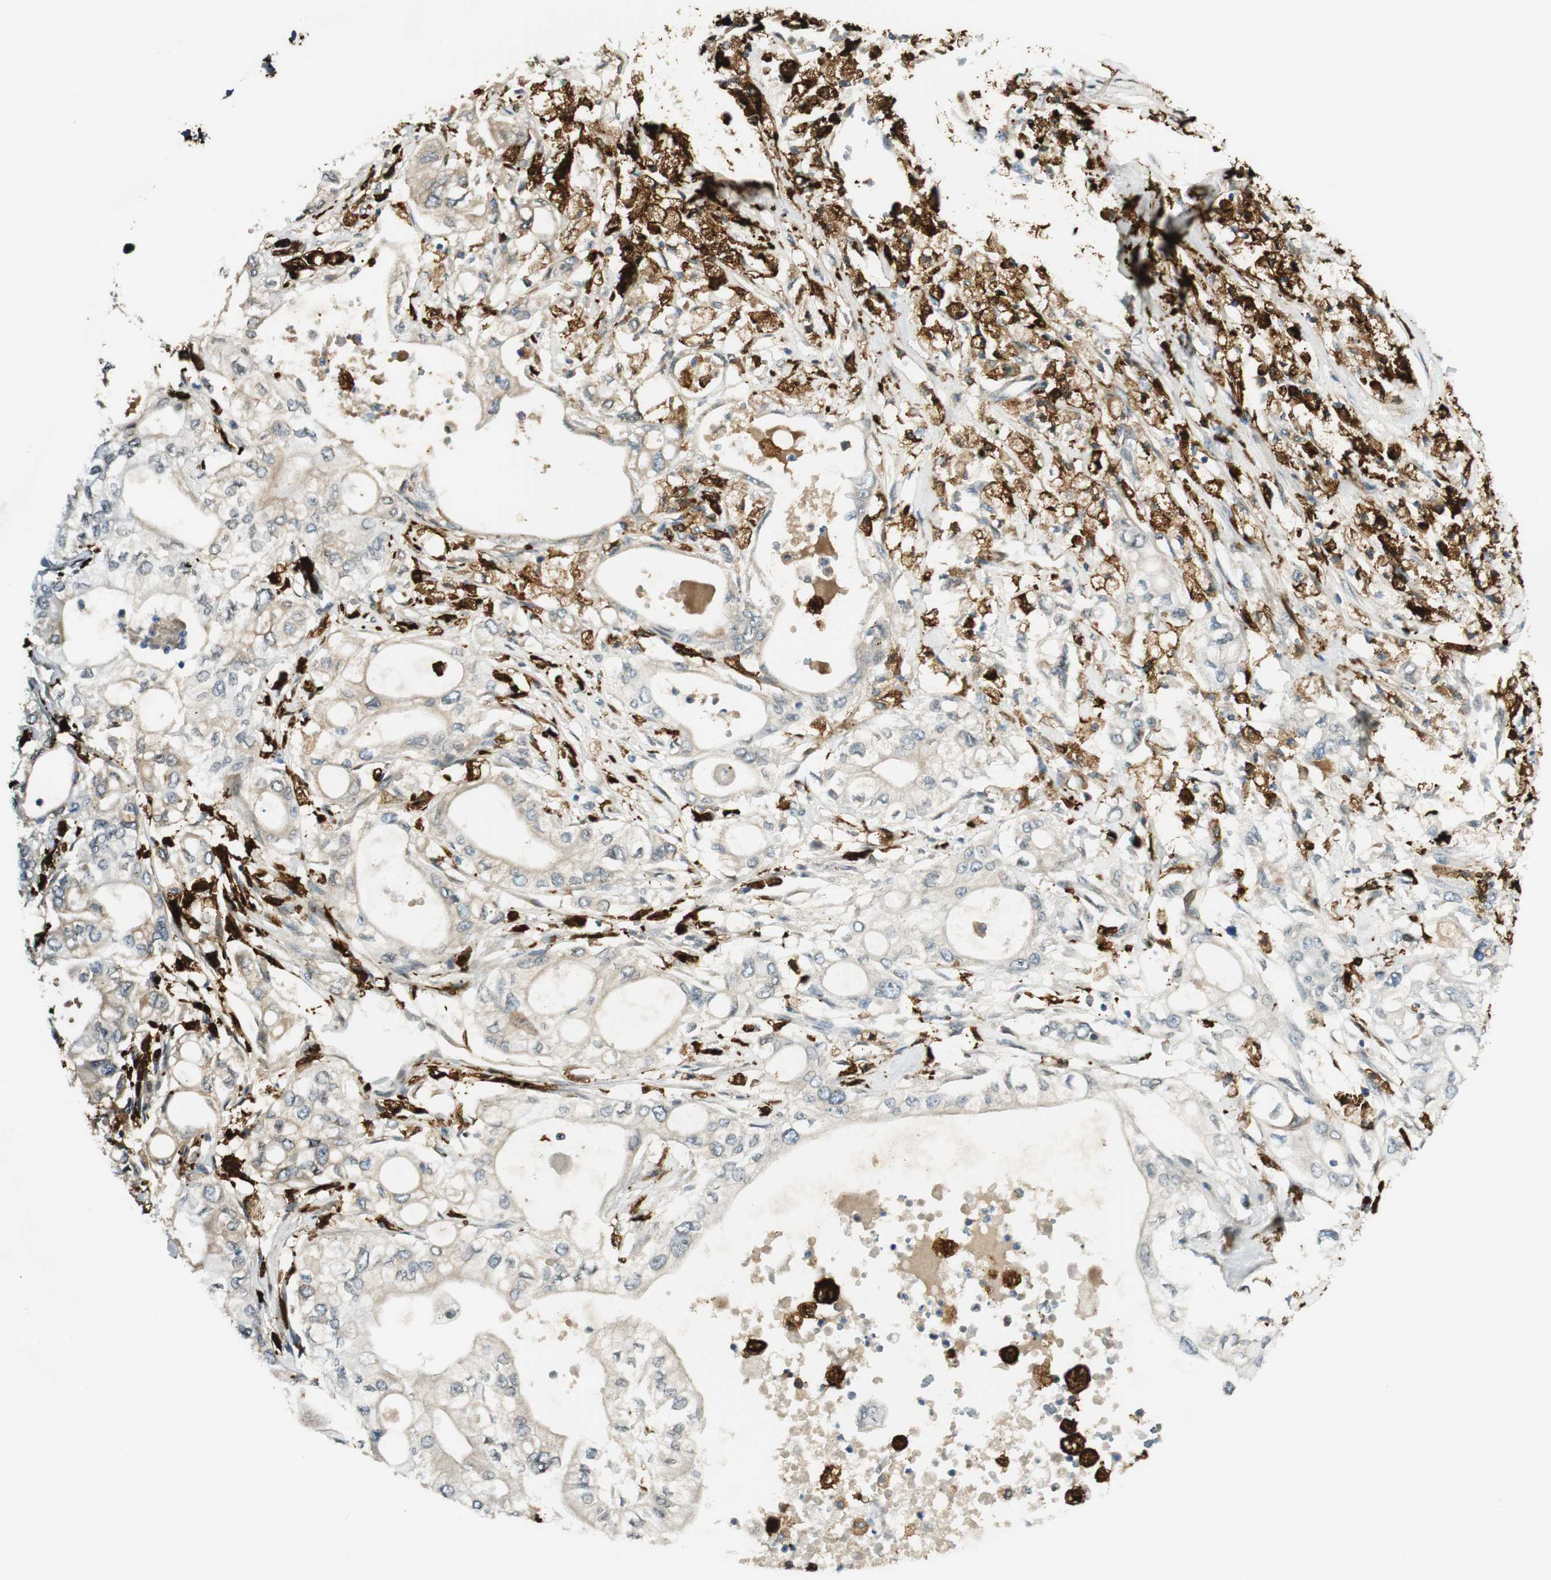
{"staining": {"intensity": "strong", "quantity": "<25%", "location": "cytoplasmic/membranous"}, "tissue": "pancreatic cancer", "cell_type": "Tumor cells", "image_type": "cancer", "snomed": [{"axis": "morphology", "description": "Adenocarcinoma, NOS"}, {"axis": "topography", "description": "Pancreas"}], "caption": "An immunohistochemistry micrograph of tumor tissue is shown. Protein staining in brown labels strong cytoplasmic/membranous positivity in pancreatic adenocarcinoma within tumor cells.", "gene": "TMEM260", "patient": {"sex": "male", "age": 79}}